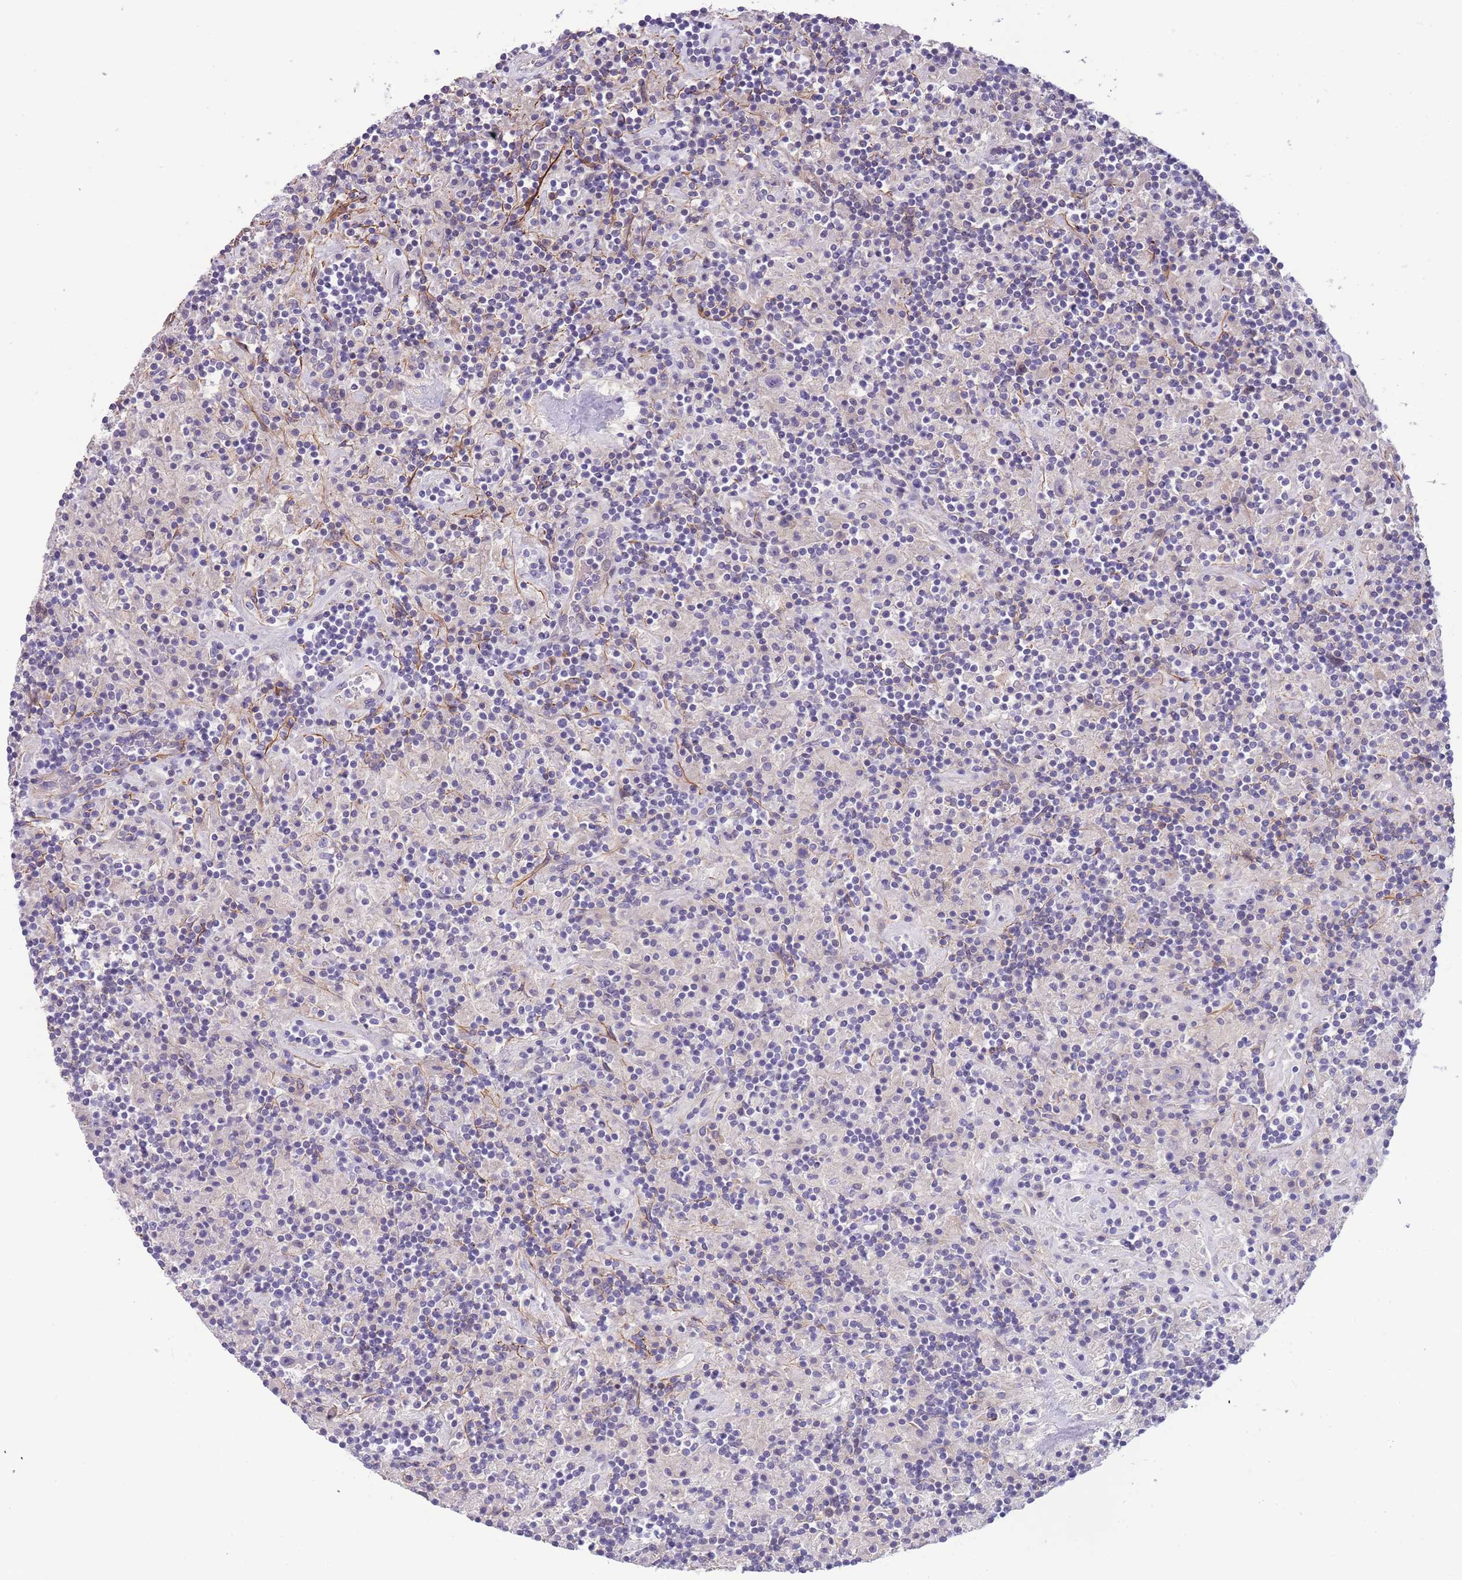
{"staining": {"intensity": "negative", "quantity": "none", "location": "none"}, "tissue": "lymphoma", "cell_type": "Tumor cells", "image_type": "cancer", "snomed": [{"axis": "morphology", "description": "Hodgkin's disease, NOS"}, {"axis": "topography", "description": "Lymph node"}], "caption": "Immunohistochemistry of human Hodgkin's disease exhibits no staining in tumor cells.", "gene": "FAM124A", "patient": {"sex": "male", "age": 70}}